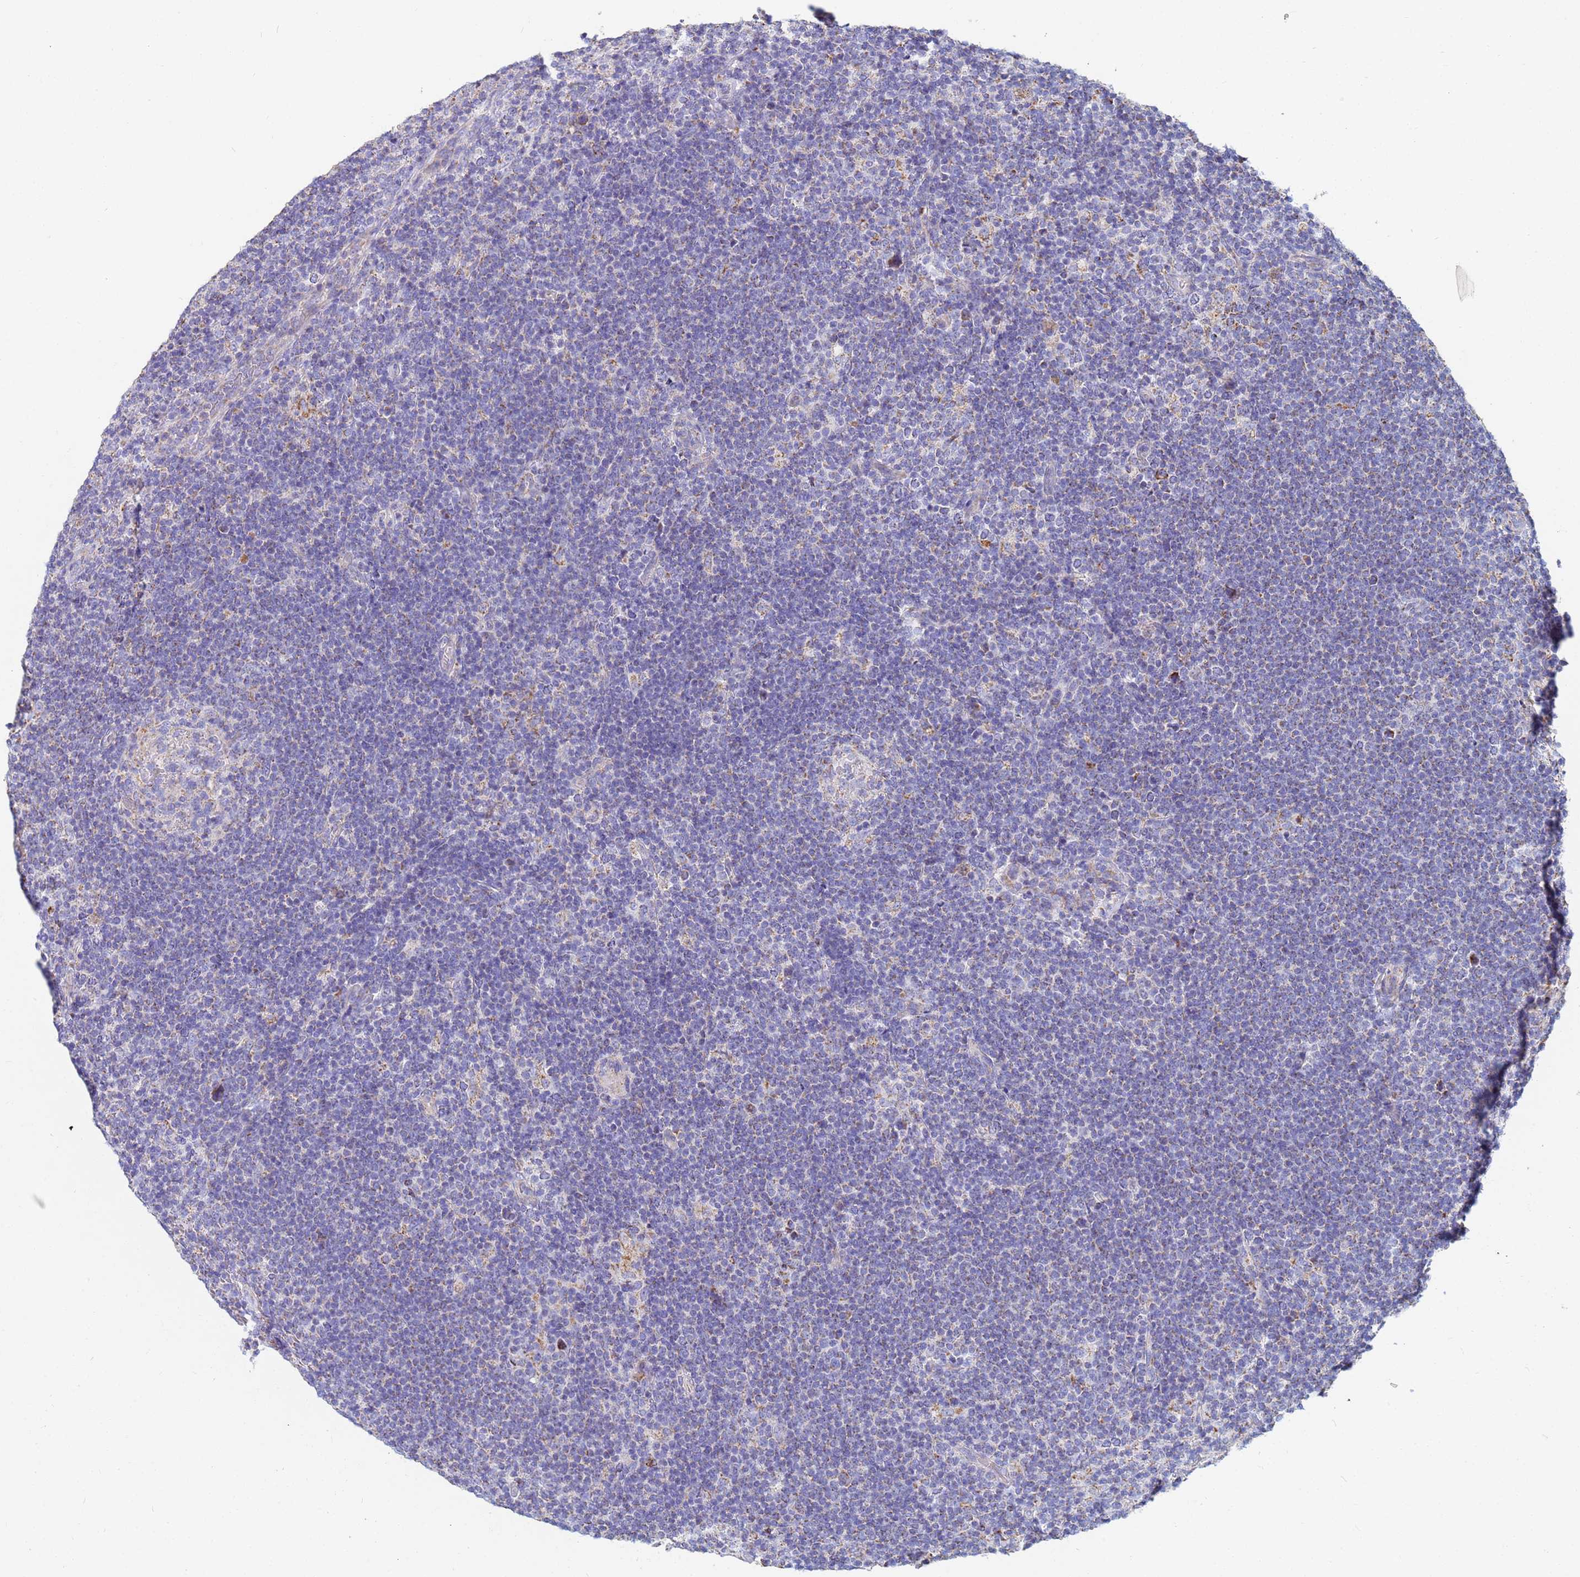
{"staining": {"intensity": "negative", "quantity": "none", "location": "none"}, "tissue": "lymphoma", "cell_type": "Tumor cells", "image_type": "cancer", "snomed": [{"axis": "morphology", "description": "Hodgkin's disease, NOS"}, {"axis": "topography", "description": "Lymph node"}], "caption": "This image is of Hodgkin's disease stained with IHC to label a protein in brown with the nuclei are counter-stained blue. There is no staining in tumor cells. Brightfield microscopy of IHC stained with DAB (brown) and hematoxylin (blue), captured at high magnification.", "gene": "UQCRH", "patient": {"sex": "female", "age": 57}}